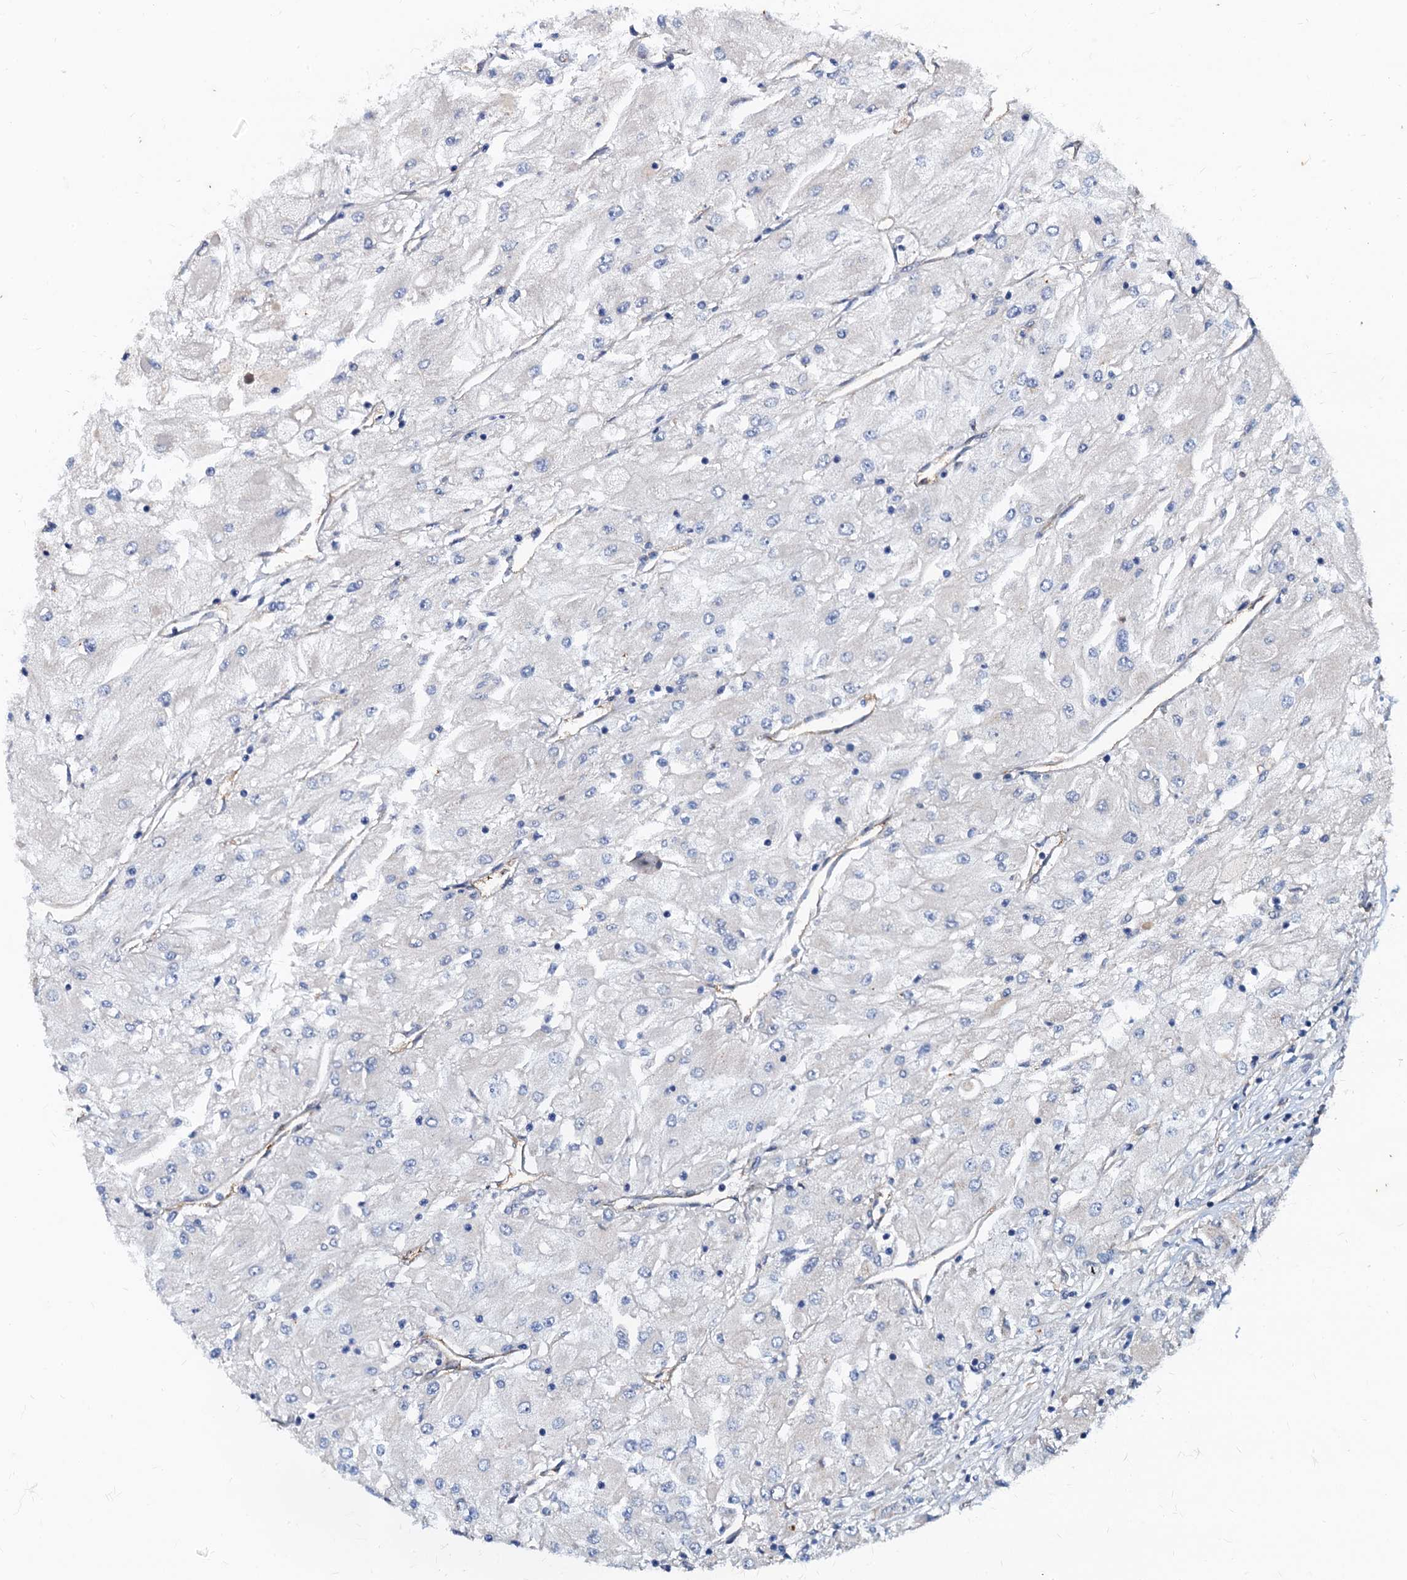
{"staining": {"intensity": "negative", "quantity": "none", "location": "none"}, "tissue": "renal cancer", "cell_type": "Tumor cells", "image_type": "cancer", "snomed": [{"axis": "morphology", "description": "Adenocarcinoma, NOS"}, {"axis": "topography", "description": "Kidney"}], "caption": "The immunohistochemistry histopathology image has no significant expression in tumor cells of renal cancer (adenocarcinoma) tissue.", "gene": "NGRN", "patient": {"sex": "male", "age": 80}}